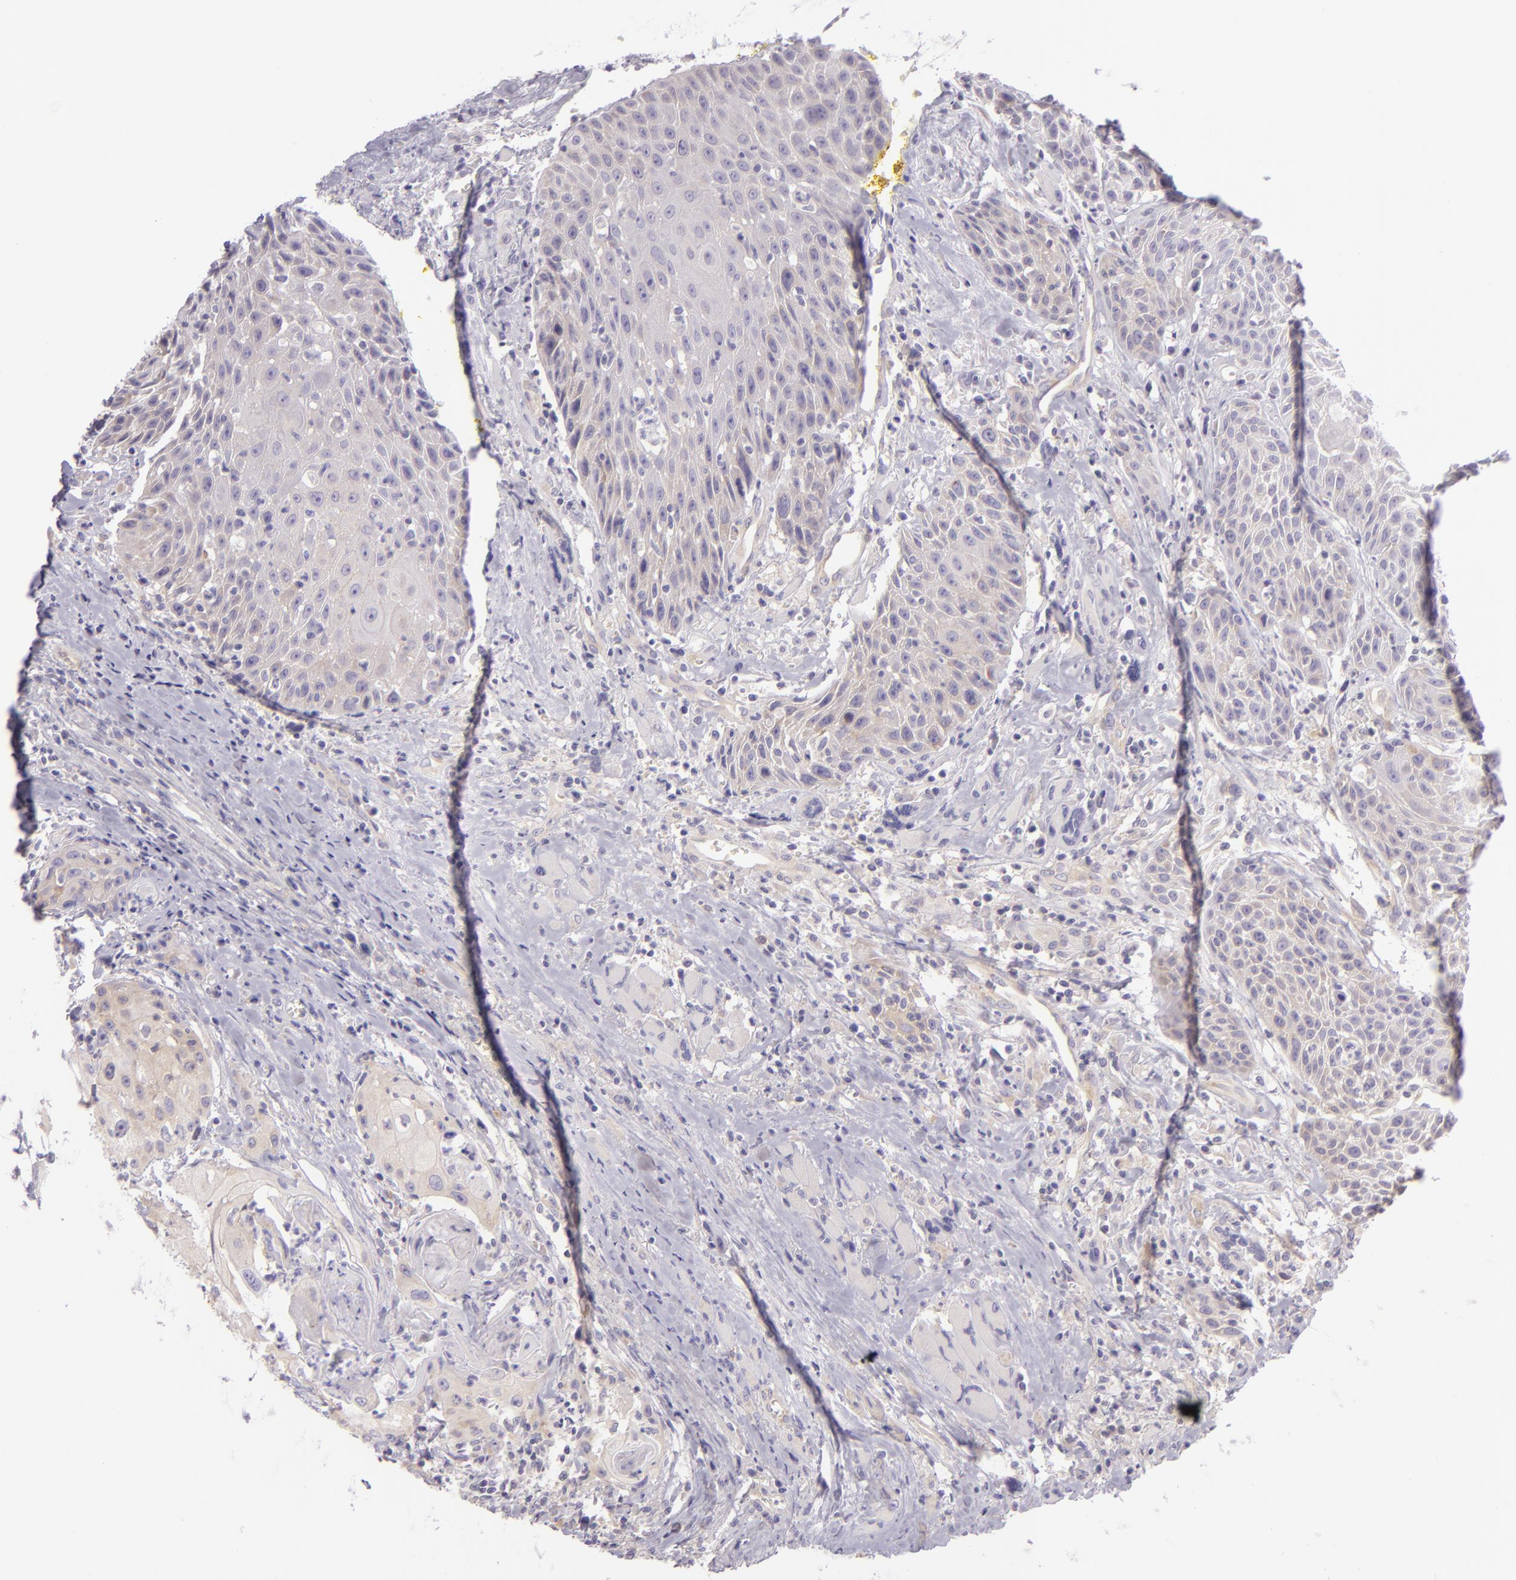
{"staining": {"intensity": "weak", "quantity": "<25%", "location": "cytoplasmic/membranous"}, "tissue": "head and neck cancer", "cell_type": "Tumor cells", "image_type": "cancer", "snomed": [{"axis": "morphology", "description": "Squamous cell carcinoma, NOS"}, {"axis": "topography", "description": "Oral tissue"}, {"axis": "topography", "description": "Head-Neck"}], "caption": "Head and neck cancer (squamous cell carcinoma) was stained to show a protein in brown. There is no significant positivity in tumor cells. The staining was performed using DAB to visualize the protein expression in brown, while the nuclei were stained in blue with hematoxylin (Magnification: 20x).", "gene": "ZC3H7B", "patient": {"sex": "female", "age": 82}}